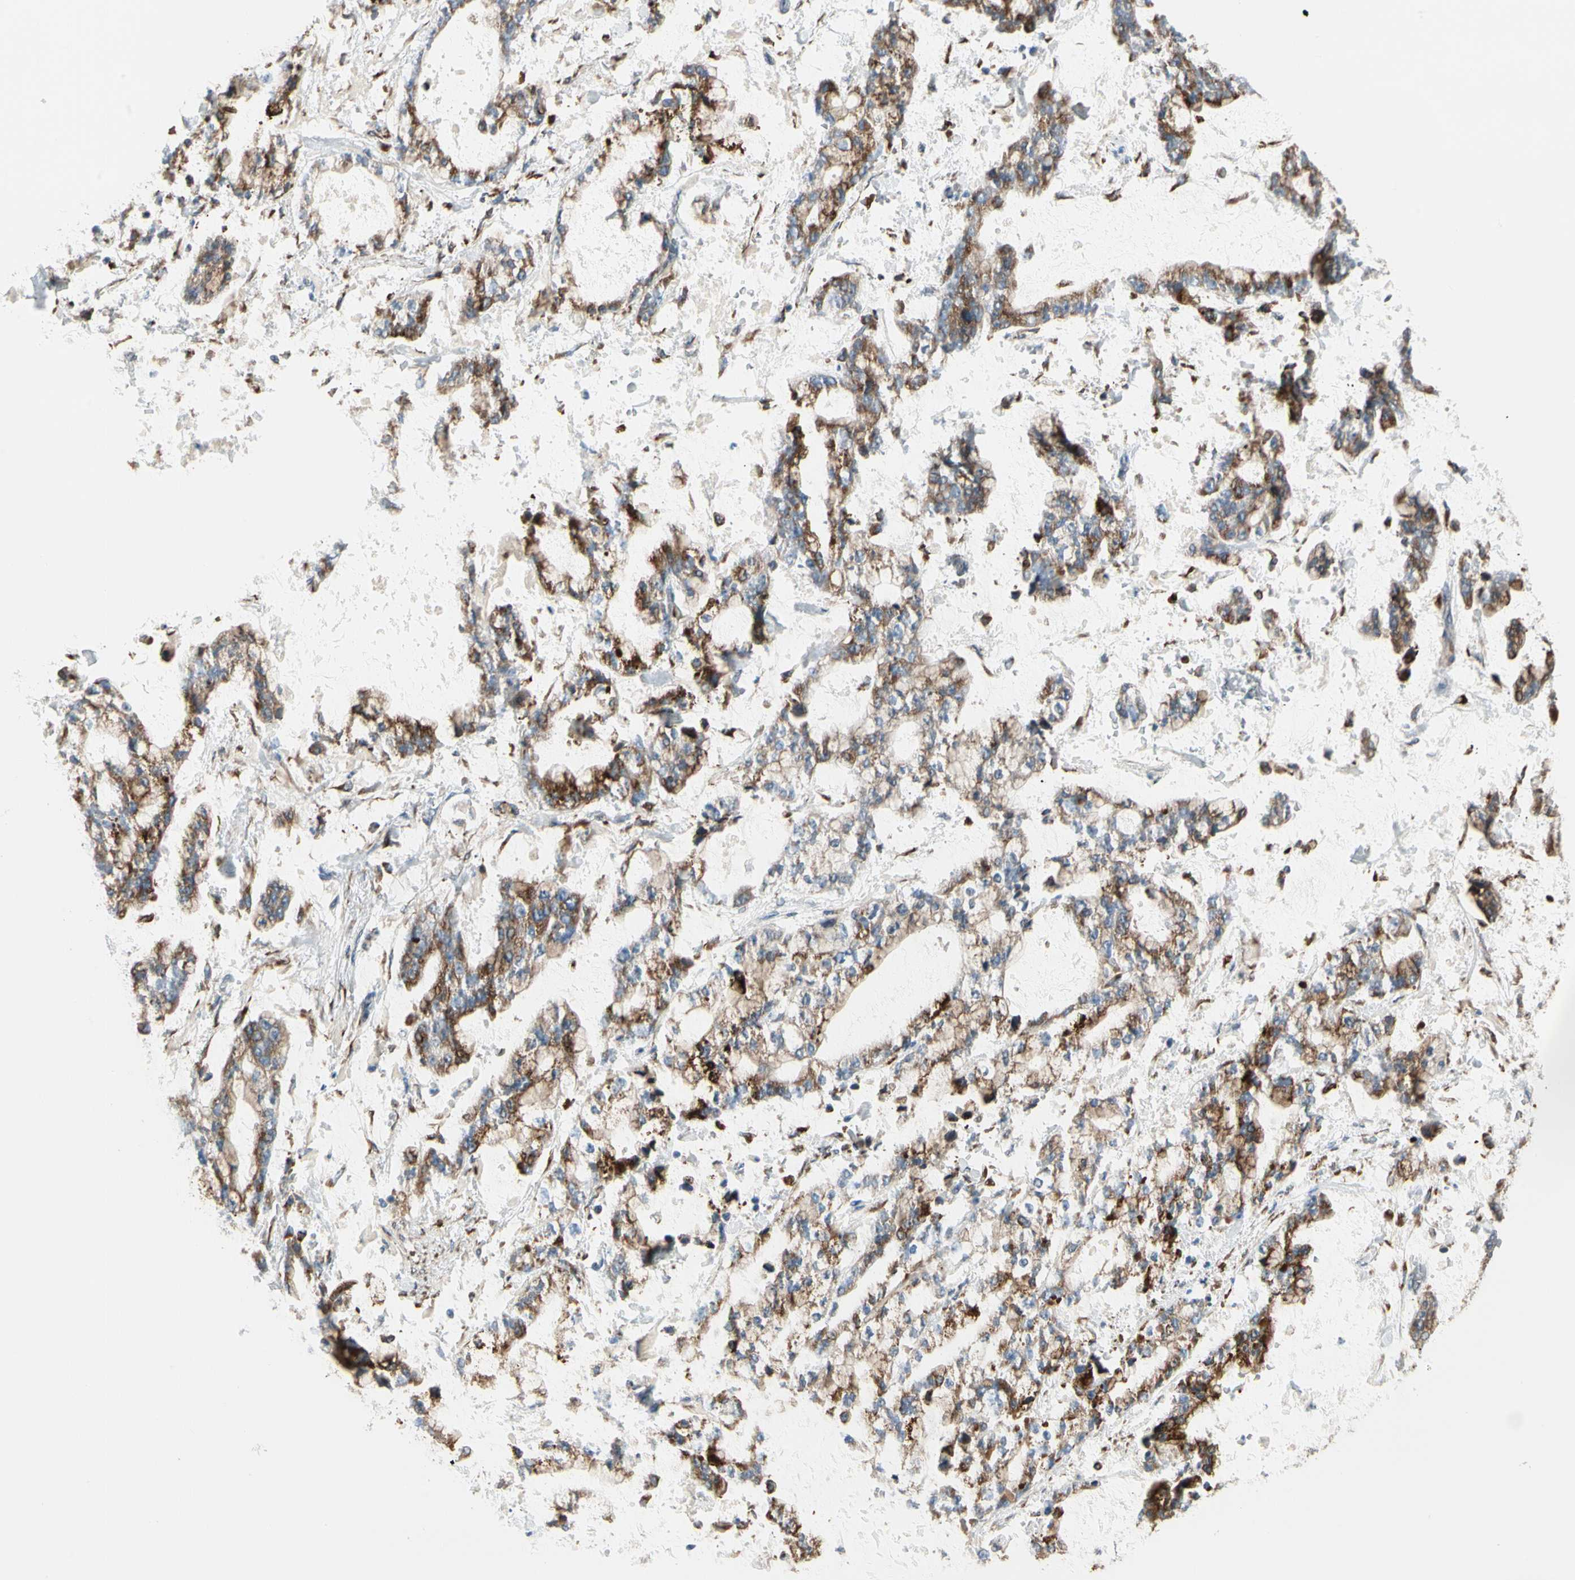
{"staining": {"intensity": "moderate", "quantity": "25%-75%", "location": "cytoplasmic/membranous"}, "tissue": "stomach cancer", "cell_type": "Tumor cells", "image_type": "cancer", "snomed": [{"axis": "morphology", "description": "Normal tissue, NOS"}, {"axis": "morphology", "description": "Adenocarcinoma, NOS"}, {"axis": "topography", "description": "Stomach, upper"}, {"axis": "topography", "description": "Stomach"}], "caption": "Immunohistochemistry (IHC) micrograph of adenocarcinoma (stomach) stained for a protein (brown), which shows medium levels of moderate cytoplasmic/membranous staining in about 25%-75% of tumor cells.", "gene": "LRPAP1", "patient": {"sex": "male", "age": 76}}